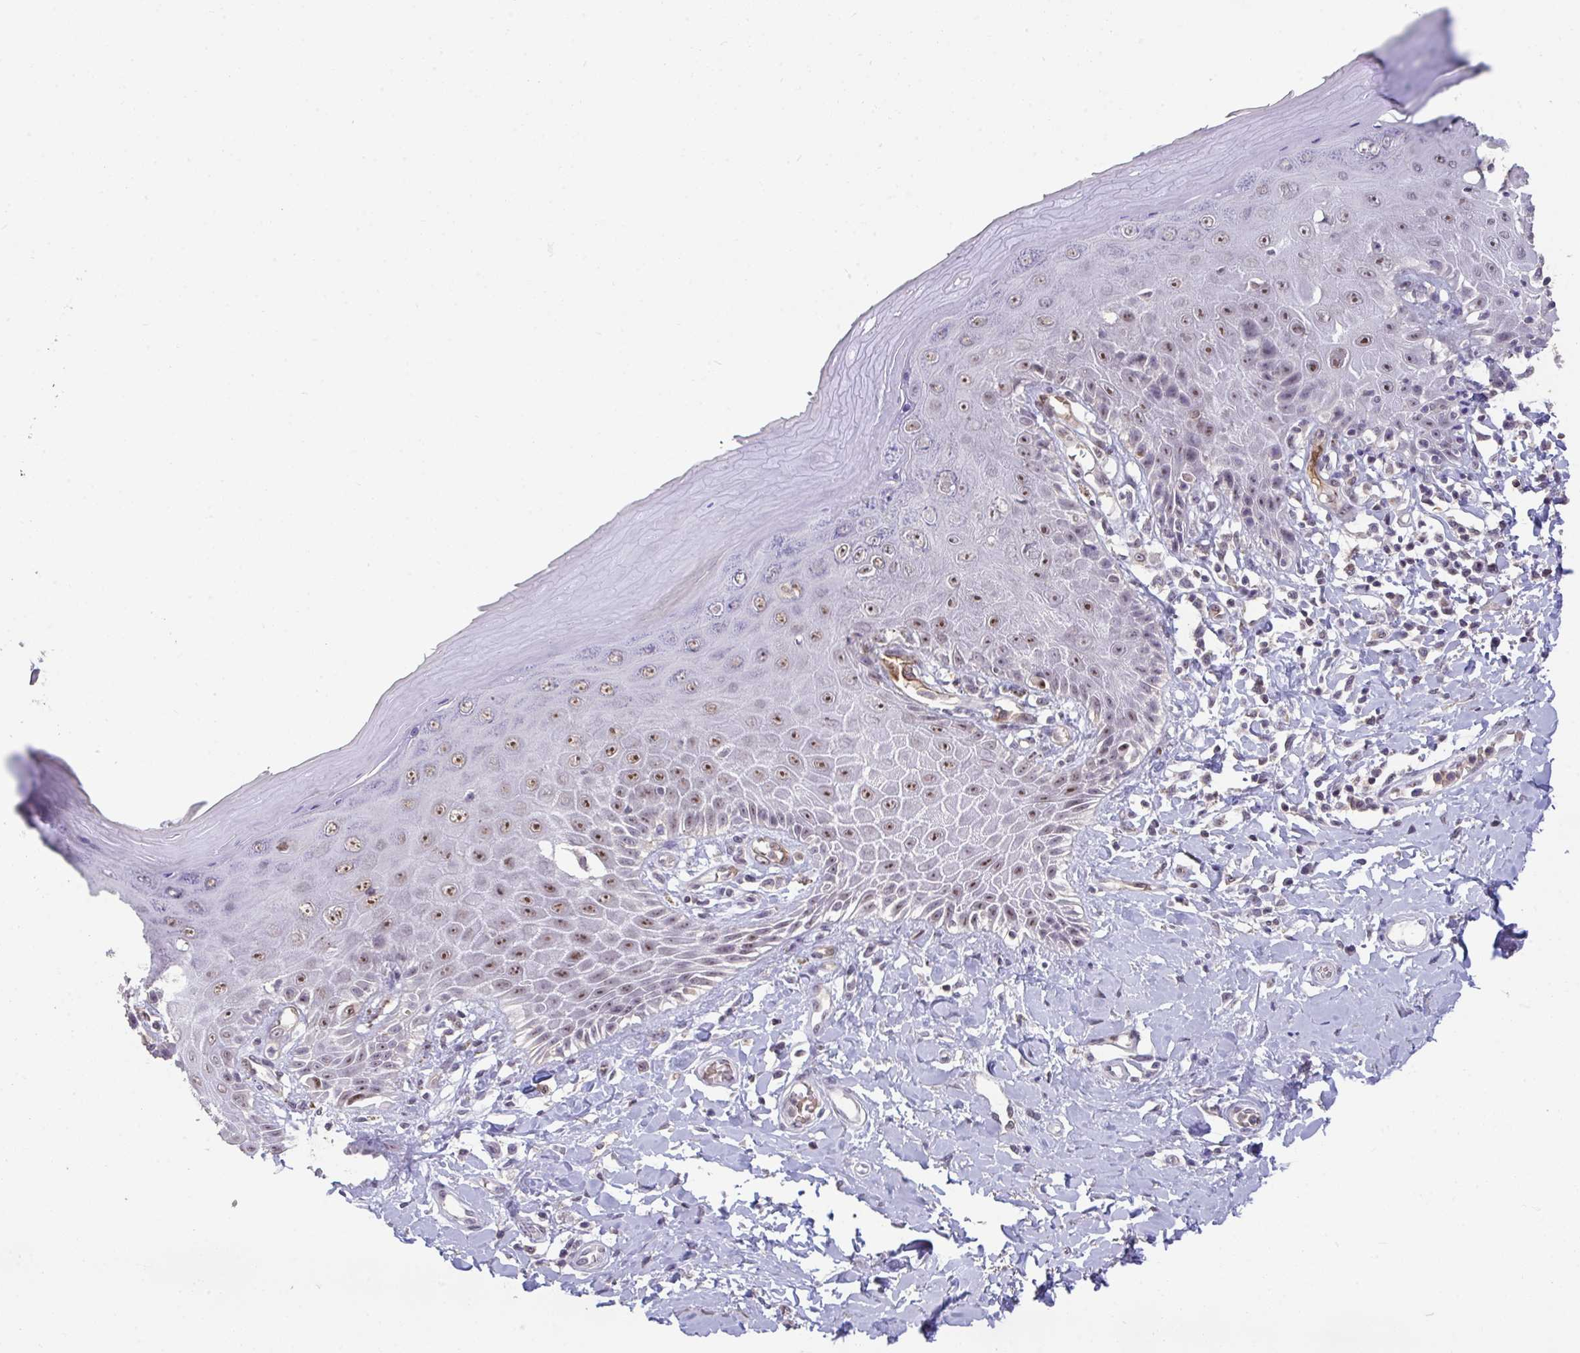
{"staining": {"intensity": "moderate", "quantity": "25%-75%", "location": "nuclear"}, "tissue": "skin", "cell_type": "Epidermal cells", "image_type": "normal", "snomed": [{"axis": "morphology", "description": "Normal tissue, NOS"}, {"axis": "topography", "description": "Anal"}, {"axis": "topography", "description": "Peripheral nerve tissue"}], "caption": "A medium amount of moderate nuclear expression is present in approximately 25%-75% of epidermal cells in unremarkable skin.", "gene": "SENP3", "patient": {"sex": "male", "age": 78}}